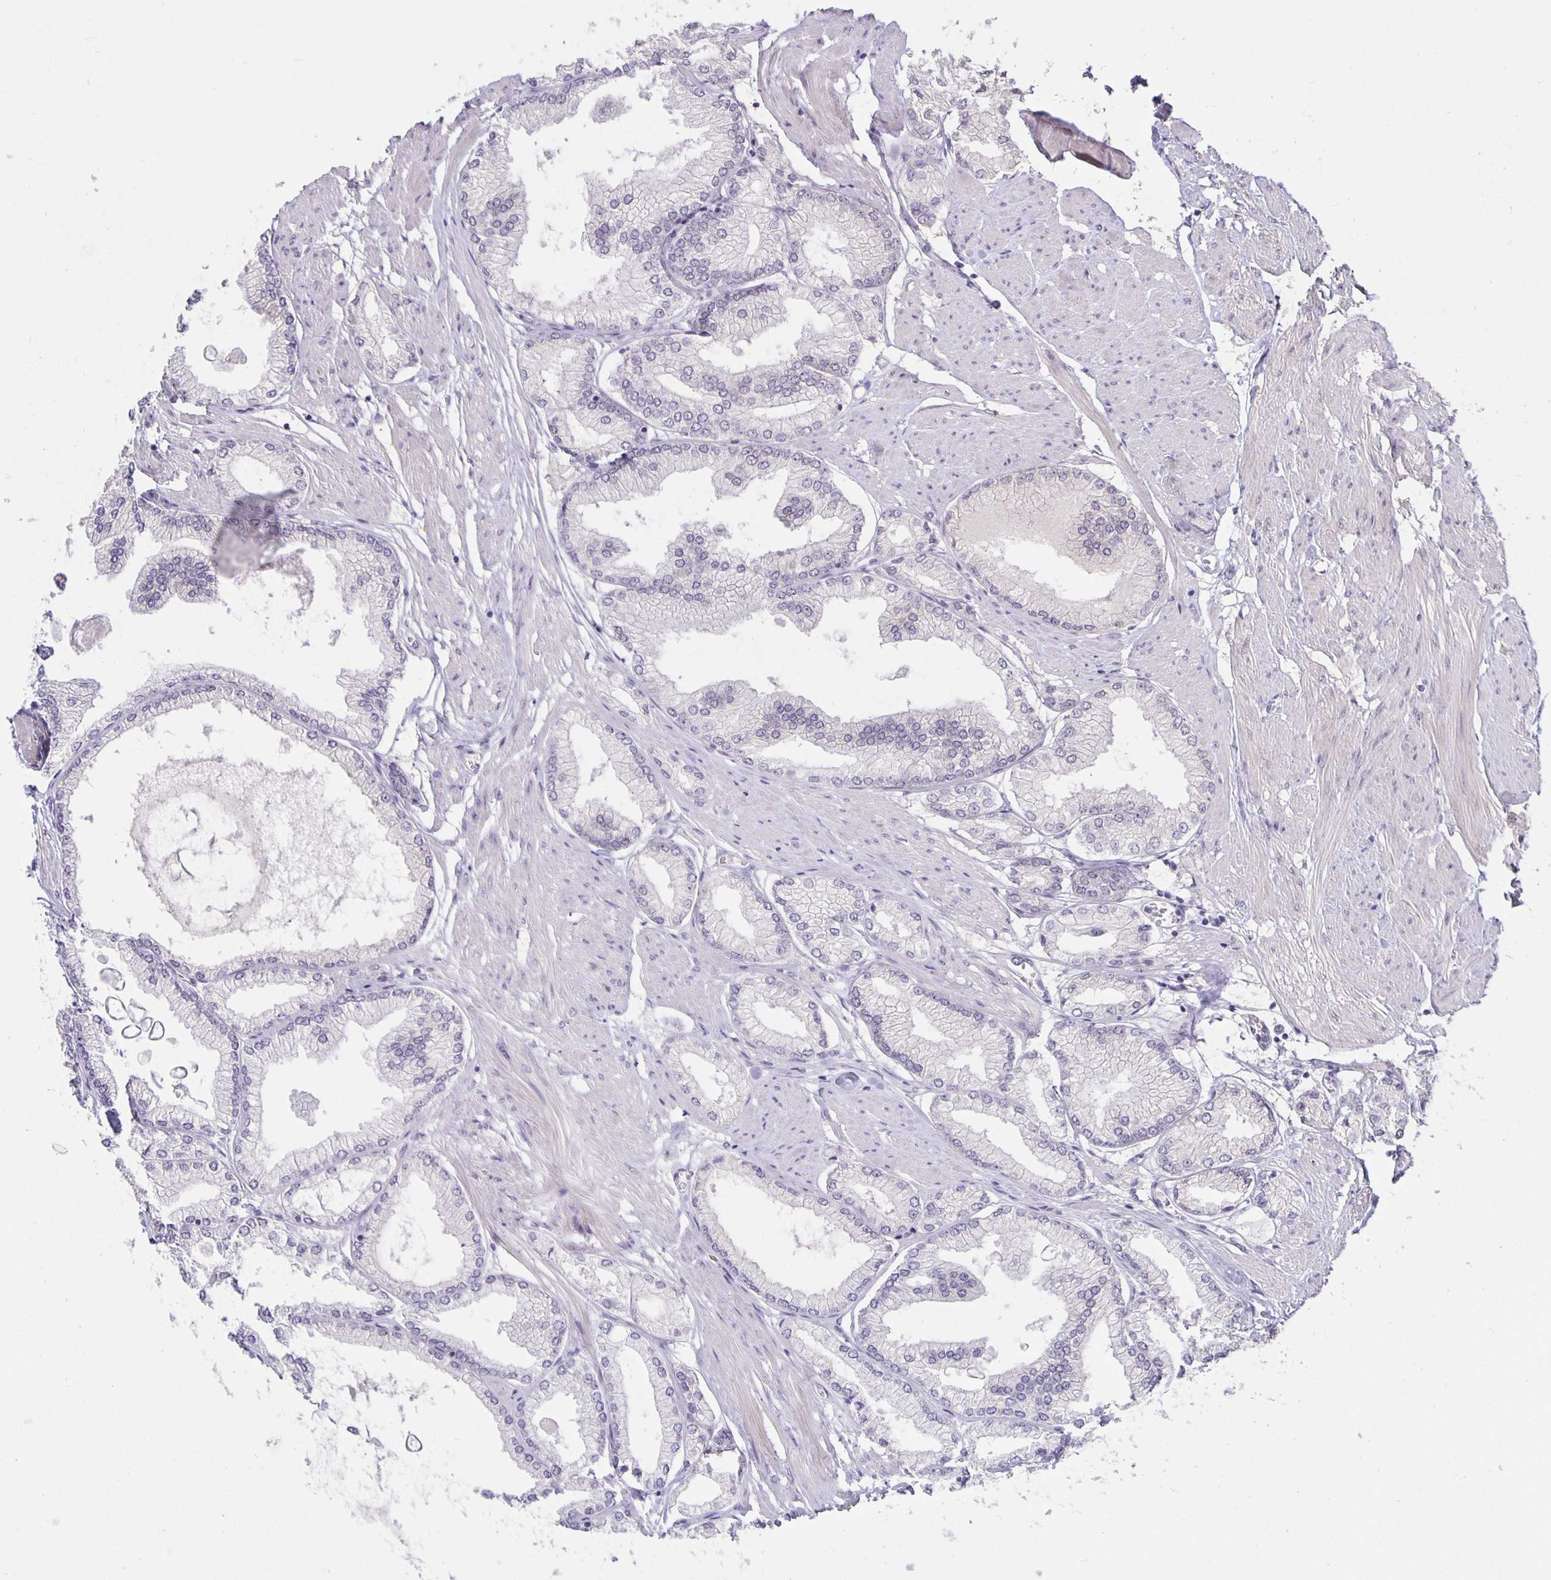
{"staining": {"intensity": "negative", "quantity": "none", "location": "none"}, "tissue": "prostate cancer", "cell_type": "Tumor cells", "image_type": "cancer", "snomed": [{"axis": "morphology", "description": "Adenocarcinoma, High grade"}, {"axis": "topography", "description": "Prostate"}], "caption": "Human prostate cancer (high-grade adenocarcinoma) stained for a protein using IHC exhibits no staining in tumor cells.", "gene": "ARVCF", "patient": {"sex": "male", "age": 68}}